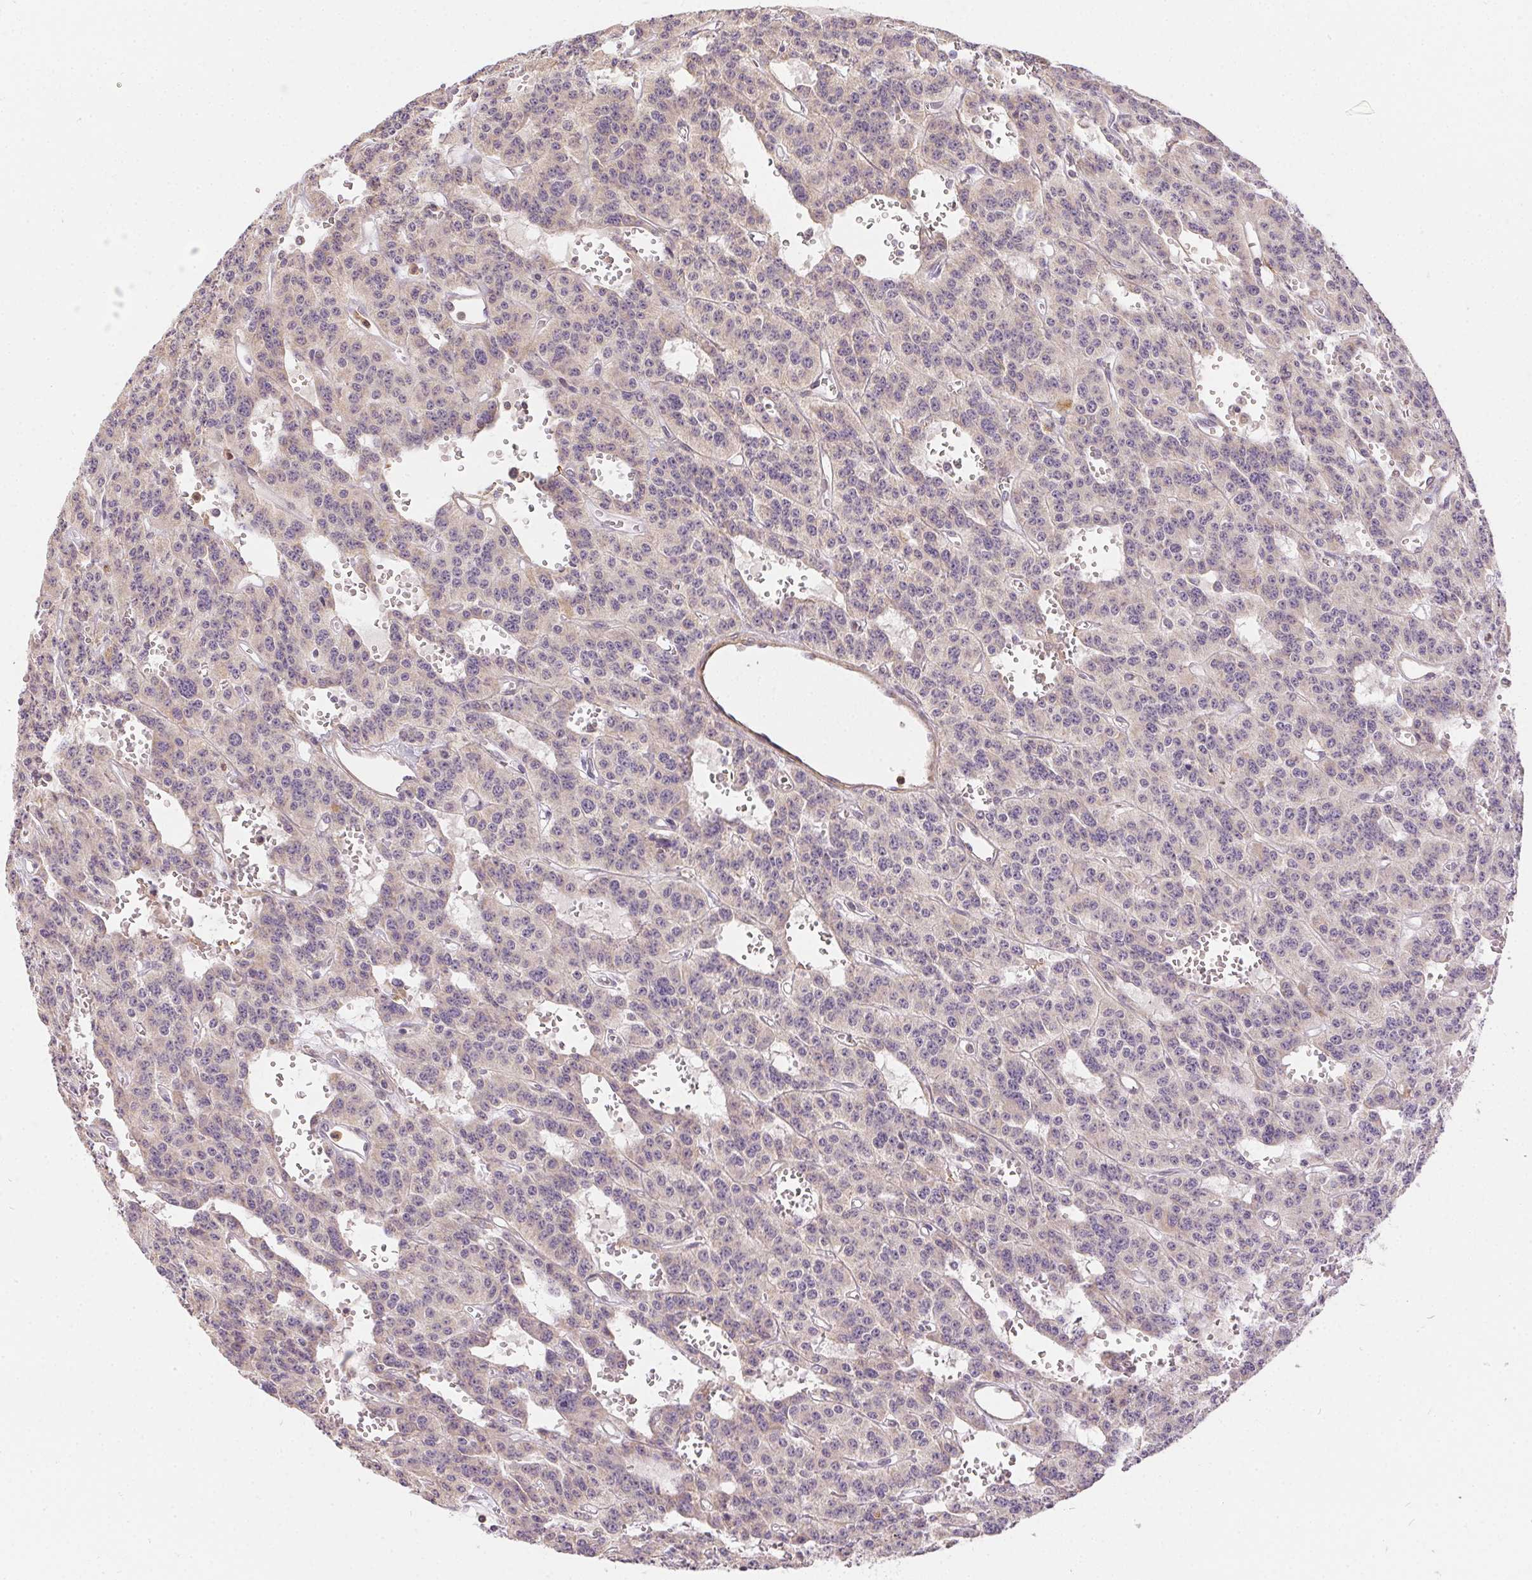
{"staining": {"intensity": "weak", "quantity": "<25%", "location": "cytoplasmic/membranous"}, "tissue": "carcinoid", "cell_type": "Tumor cells", "image_type": "cancer", "snomed": [{"axis": "morphology", "description": "Carcinoid, malignant, NOS"}, {"axis": "topography", "description": "Lung"}], "caption": "A histopathology image of carcinoid stained for a protein shows no brown staining in tumor cells.", "gene": "REV3L", "patient": {"sex": "female", "age": 71}}